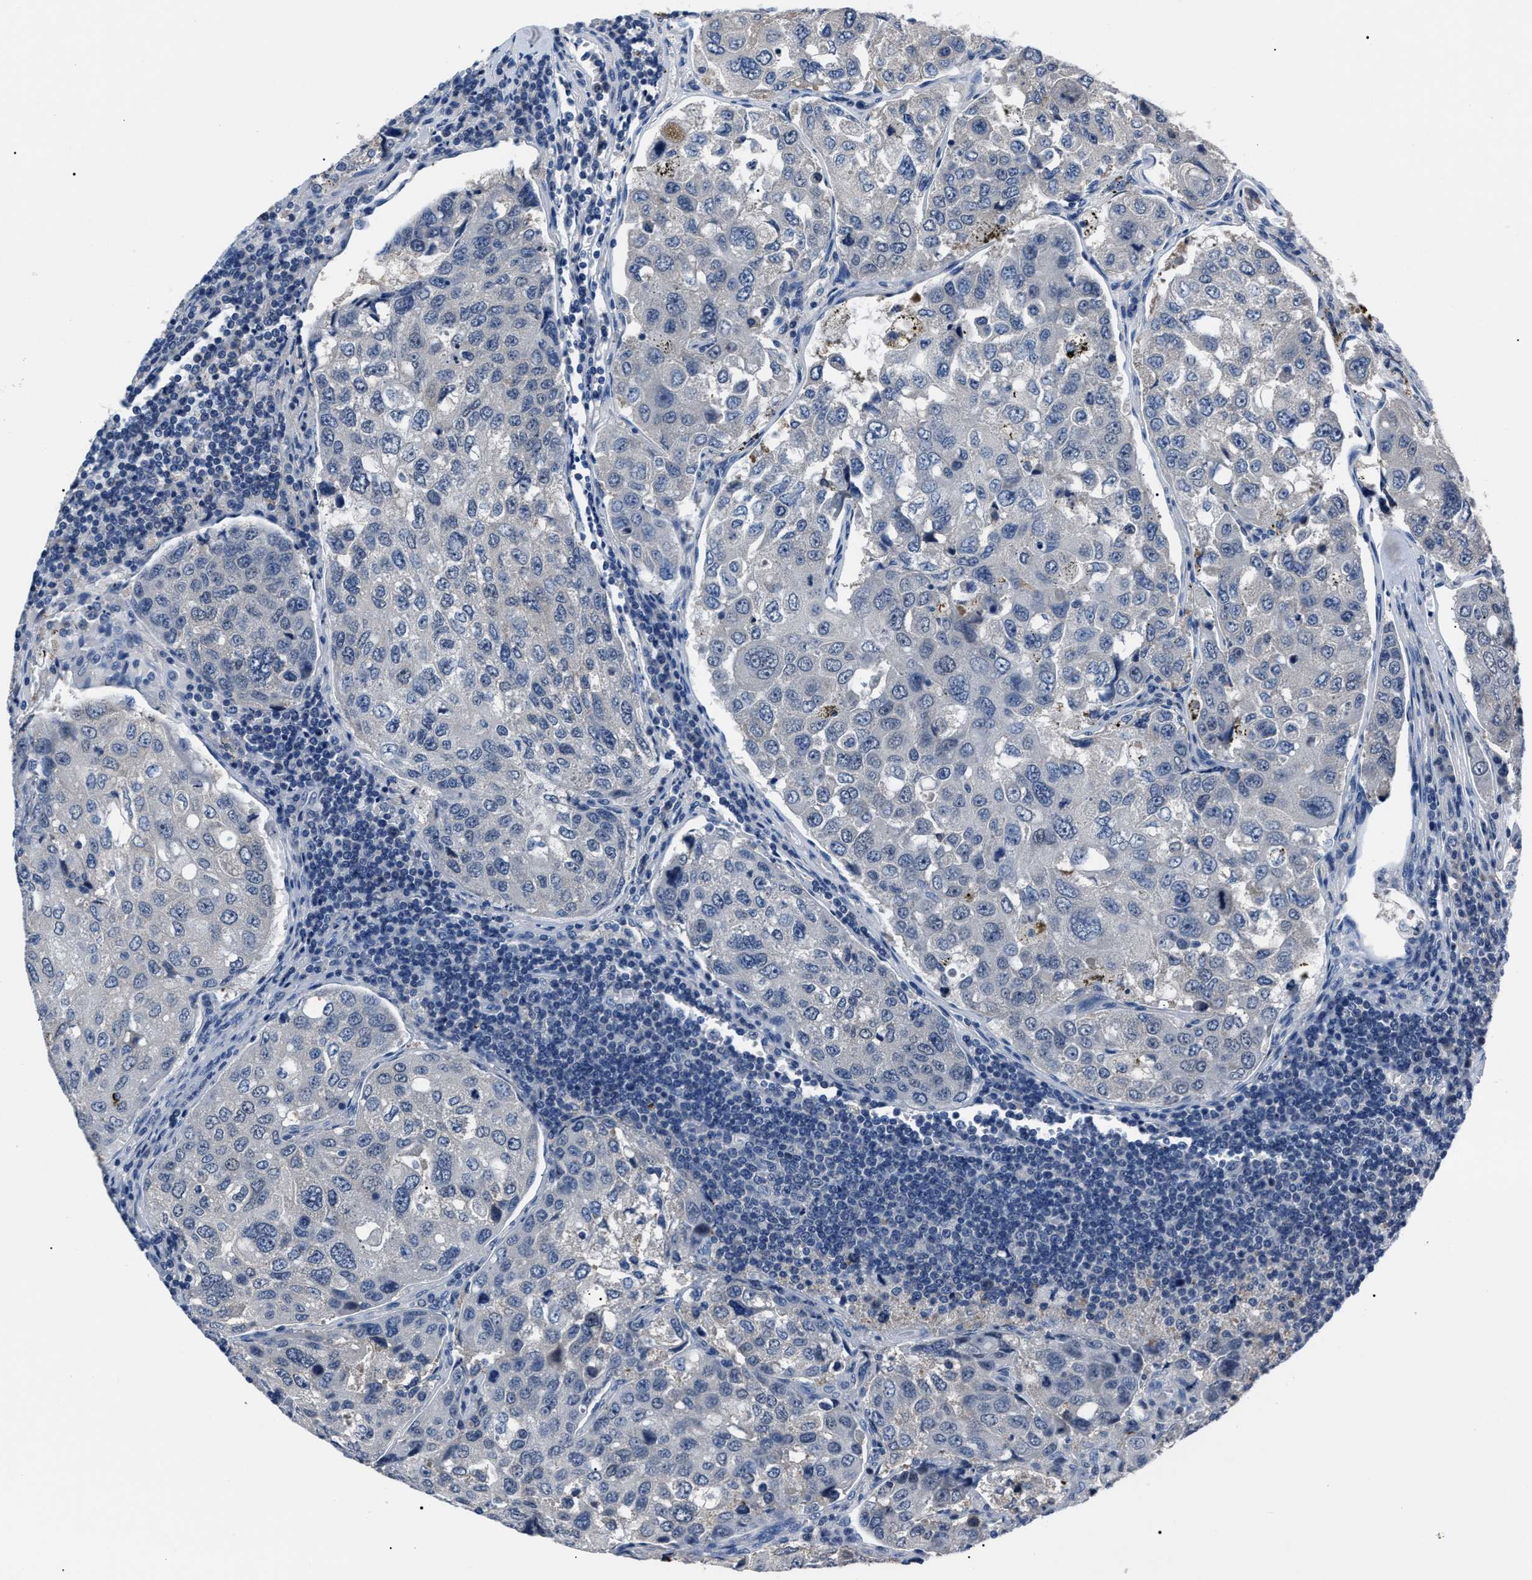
{"staining": {"intensity": "negative", "quantity": "none", "location": "none"}, "tissue": "urothelial cancer", "cell_type": "Tumor cells", "image_type": "cancer", "snomed": [{"axis": "morphology", "description": "Urothelial carcinoma, High grade"}, {"axis": "topography", "description": "Lymph node"}, {"axis": "topography", "description": "Urinary bladder"}], "caption": "This is an immunohistochemistry (IHC) photomicrograph of human high-grade urothelial carcinoma. There is no staining in tumor cells.", "gene": "LRWD1", "patient": {"sex": "male", "age": 51}}